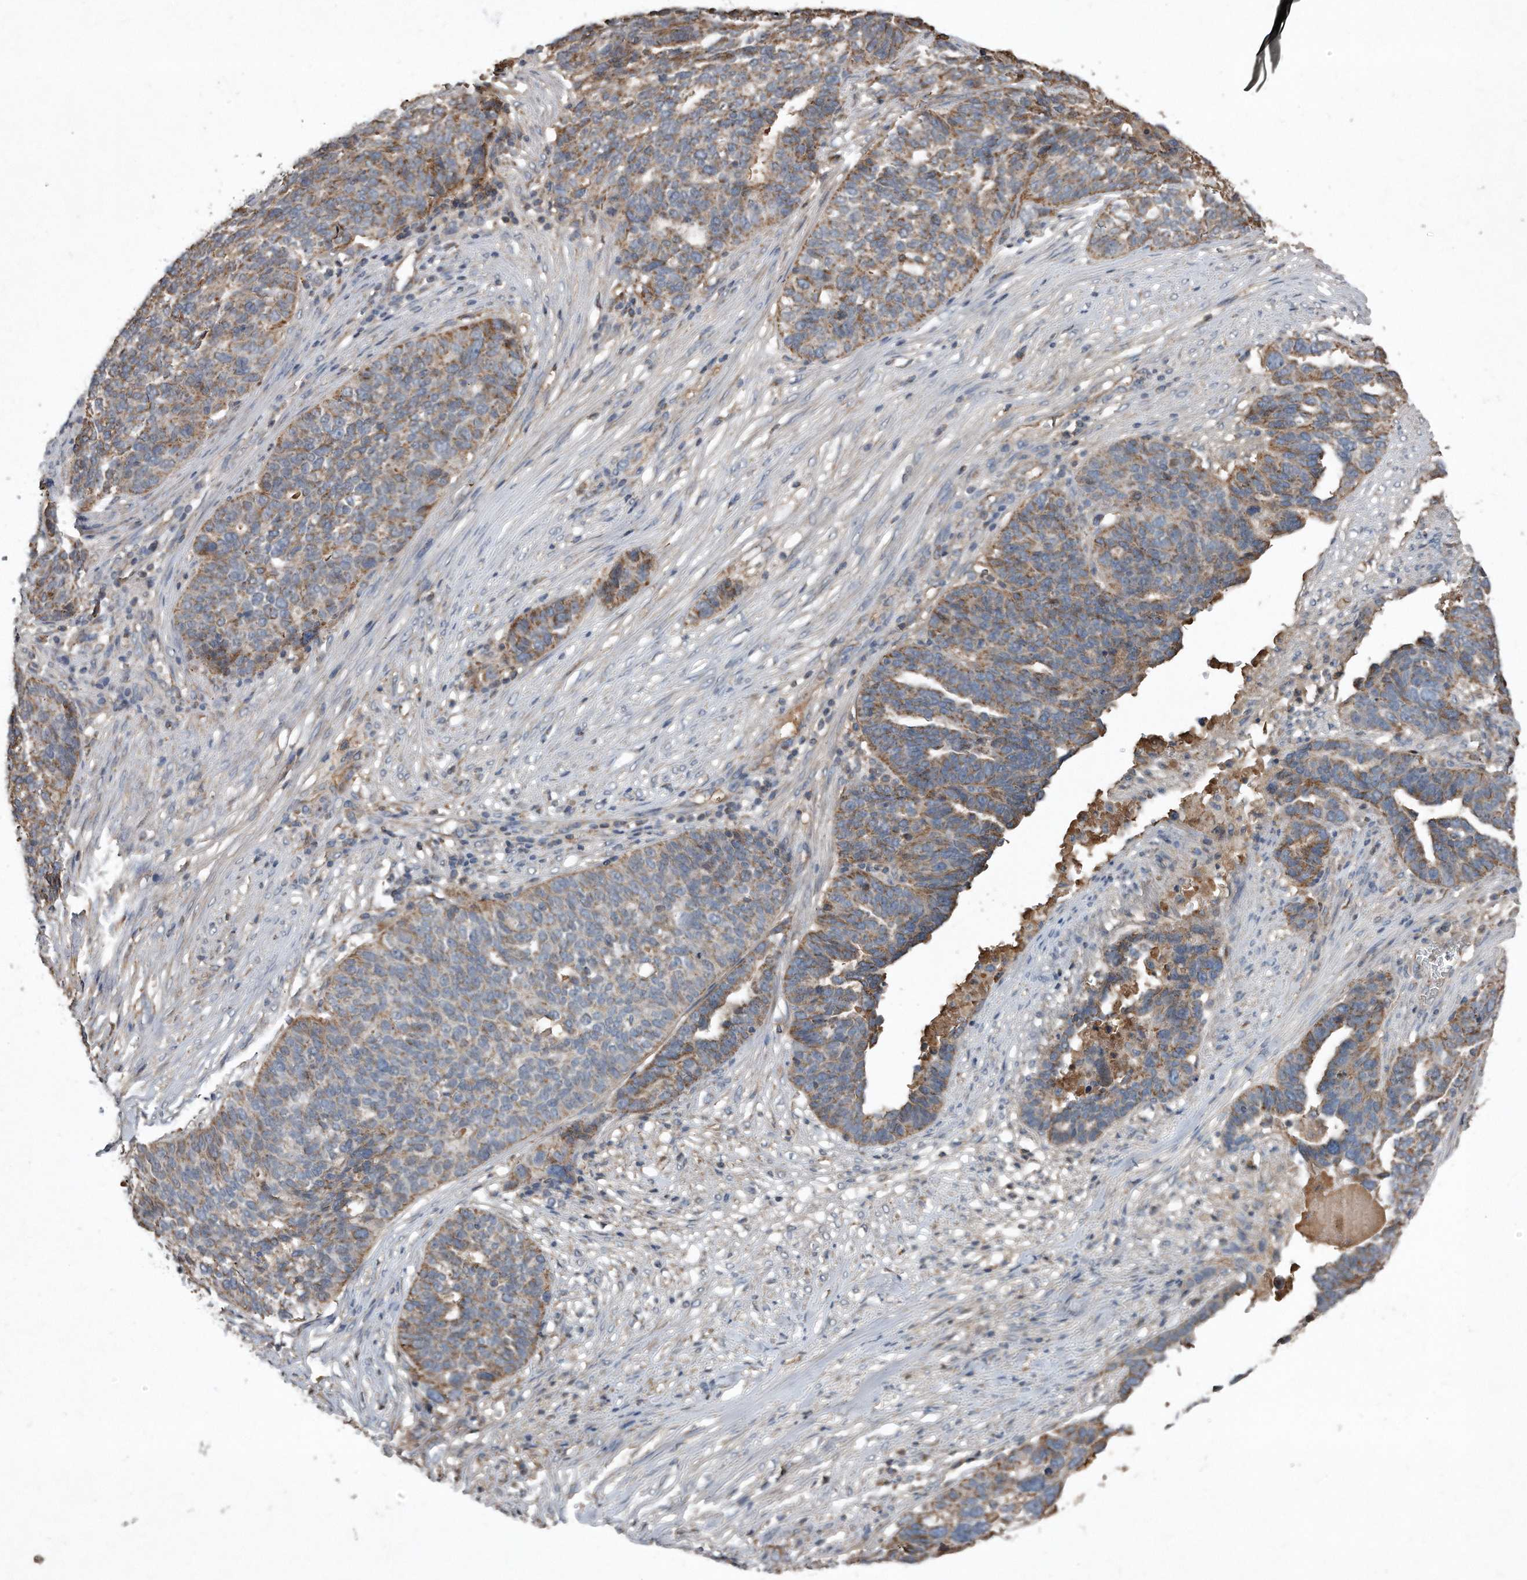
{"staining": {"intensity": "weak", "quantity": ">75%", "location": "cytoplasmic/membranous"}, "tissue": "ovarian cancer", "cell_type": "Tumor cells", "image_type": "cancer", "snomed": [{"axis": "morphology", "description": "Cystadenocarcinoma, serous, NOS"}, {"axis": "topography", "description": "Ovary"}], "caption": "Approximately >75% of tumor cells in human ovarian cancer show weak cytoplasmic/membranous protein staining as visualized by brown immunohistochemical staining.", "gene": "SDHA", "patient": {"sex": "female", "age": 59}}